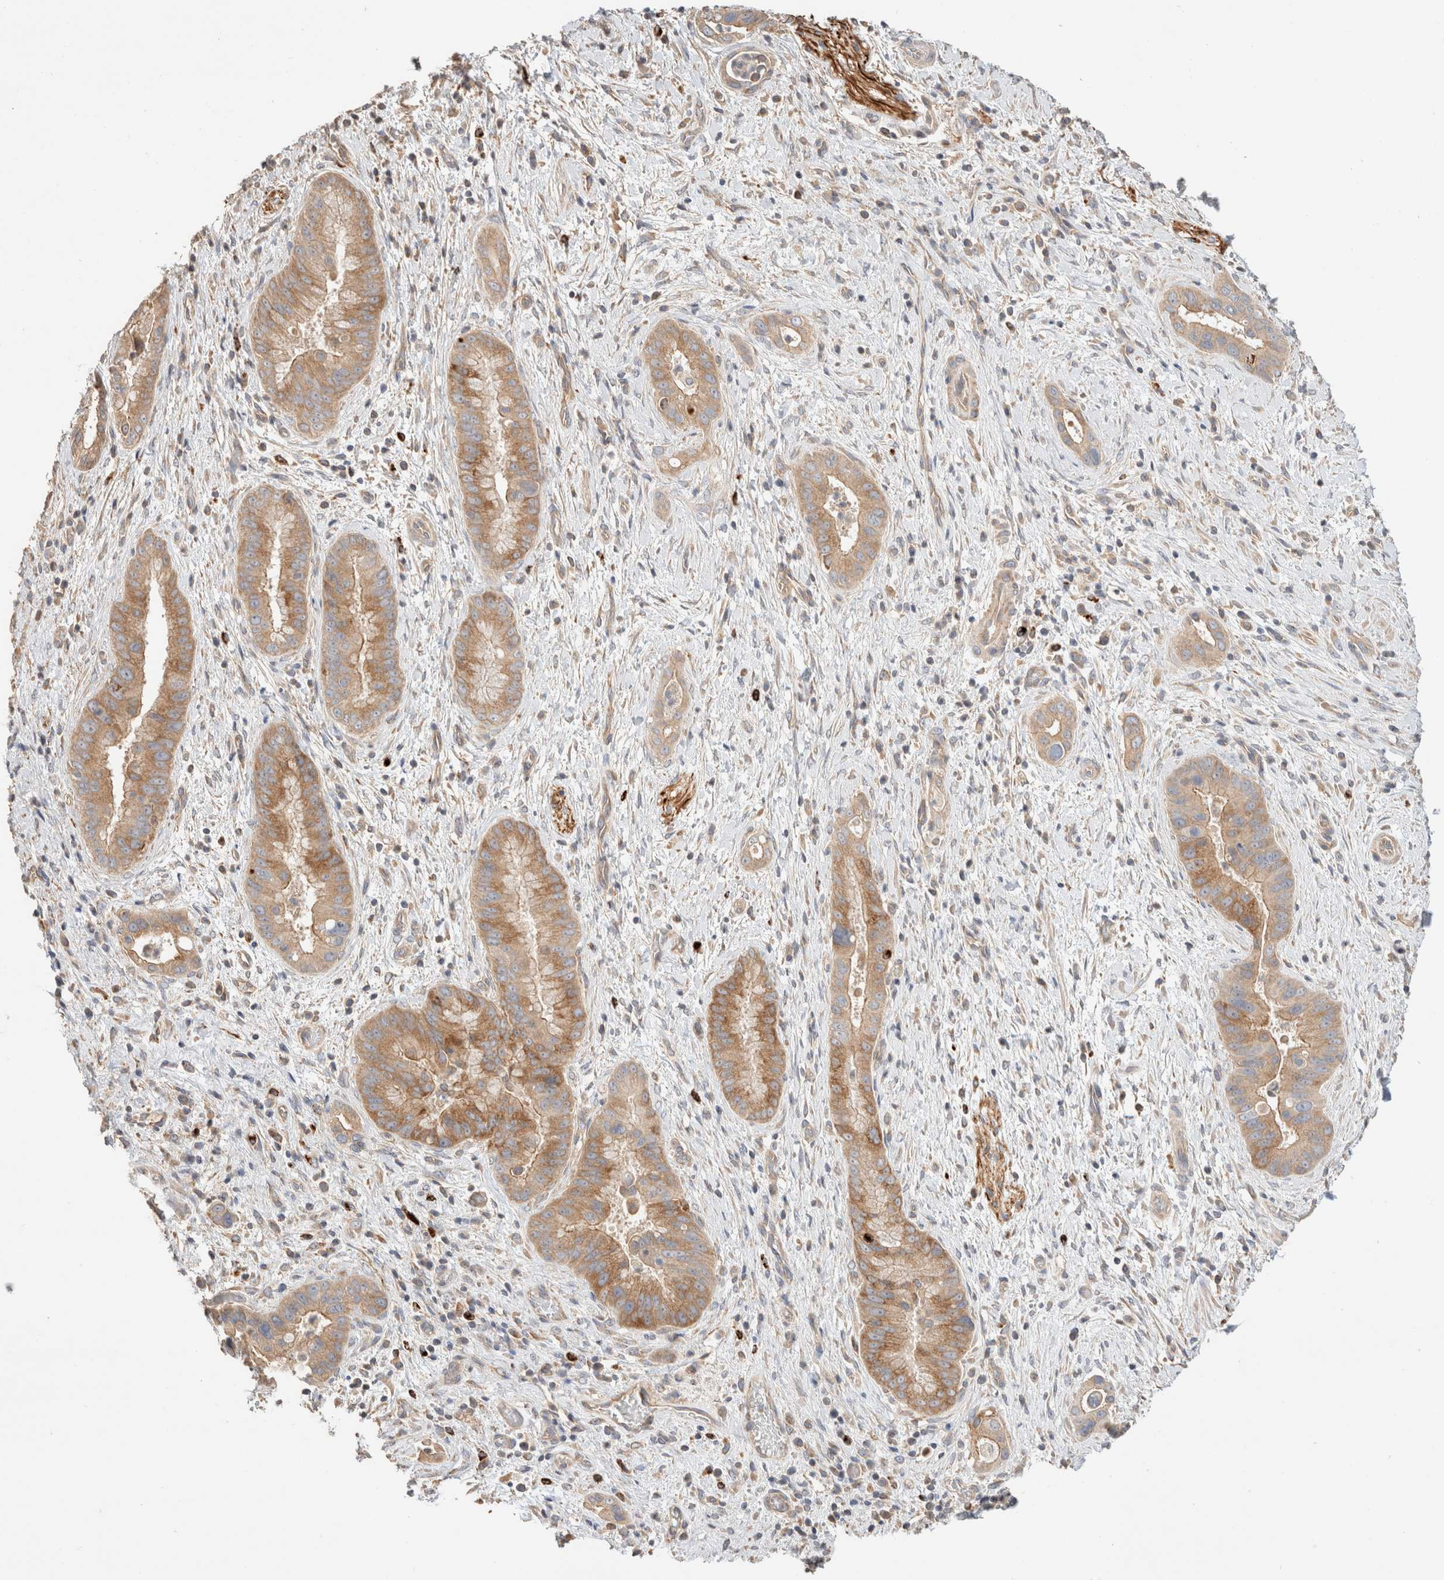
{"staining": {"intensity": "moderate", "quantity": ">75%", "location": "cytoplasmic/membranous"}, "tissue": "liver cancer", "cell_type": "Tumor cells", "image_type": "cancer", "snomed": [{"axis": "morphology", "description": "Cholangiocarcinoma"}, {"axis": "topography", "description": "Liver"}], "caption": "This histopathology image shows IHC staining of liver cholangiocarcinoma, with medium moderate cytoplasmic/membranous expression in about >75% of tumor cells.", "gene": "B3GNTL1", "patient": {"sex": "female", "age": 54}}